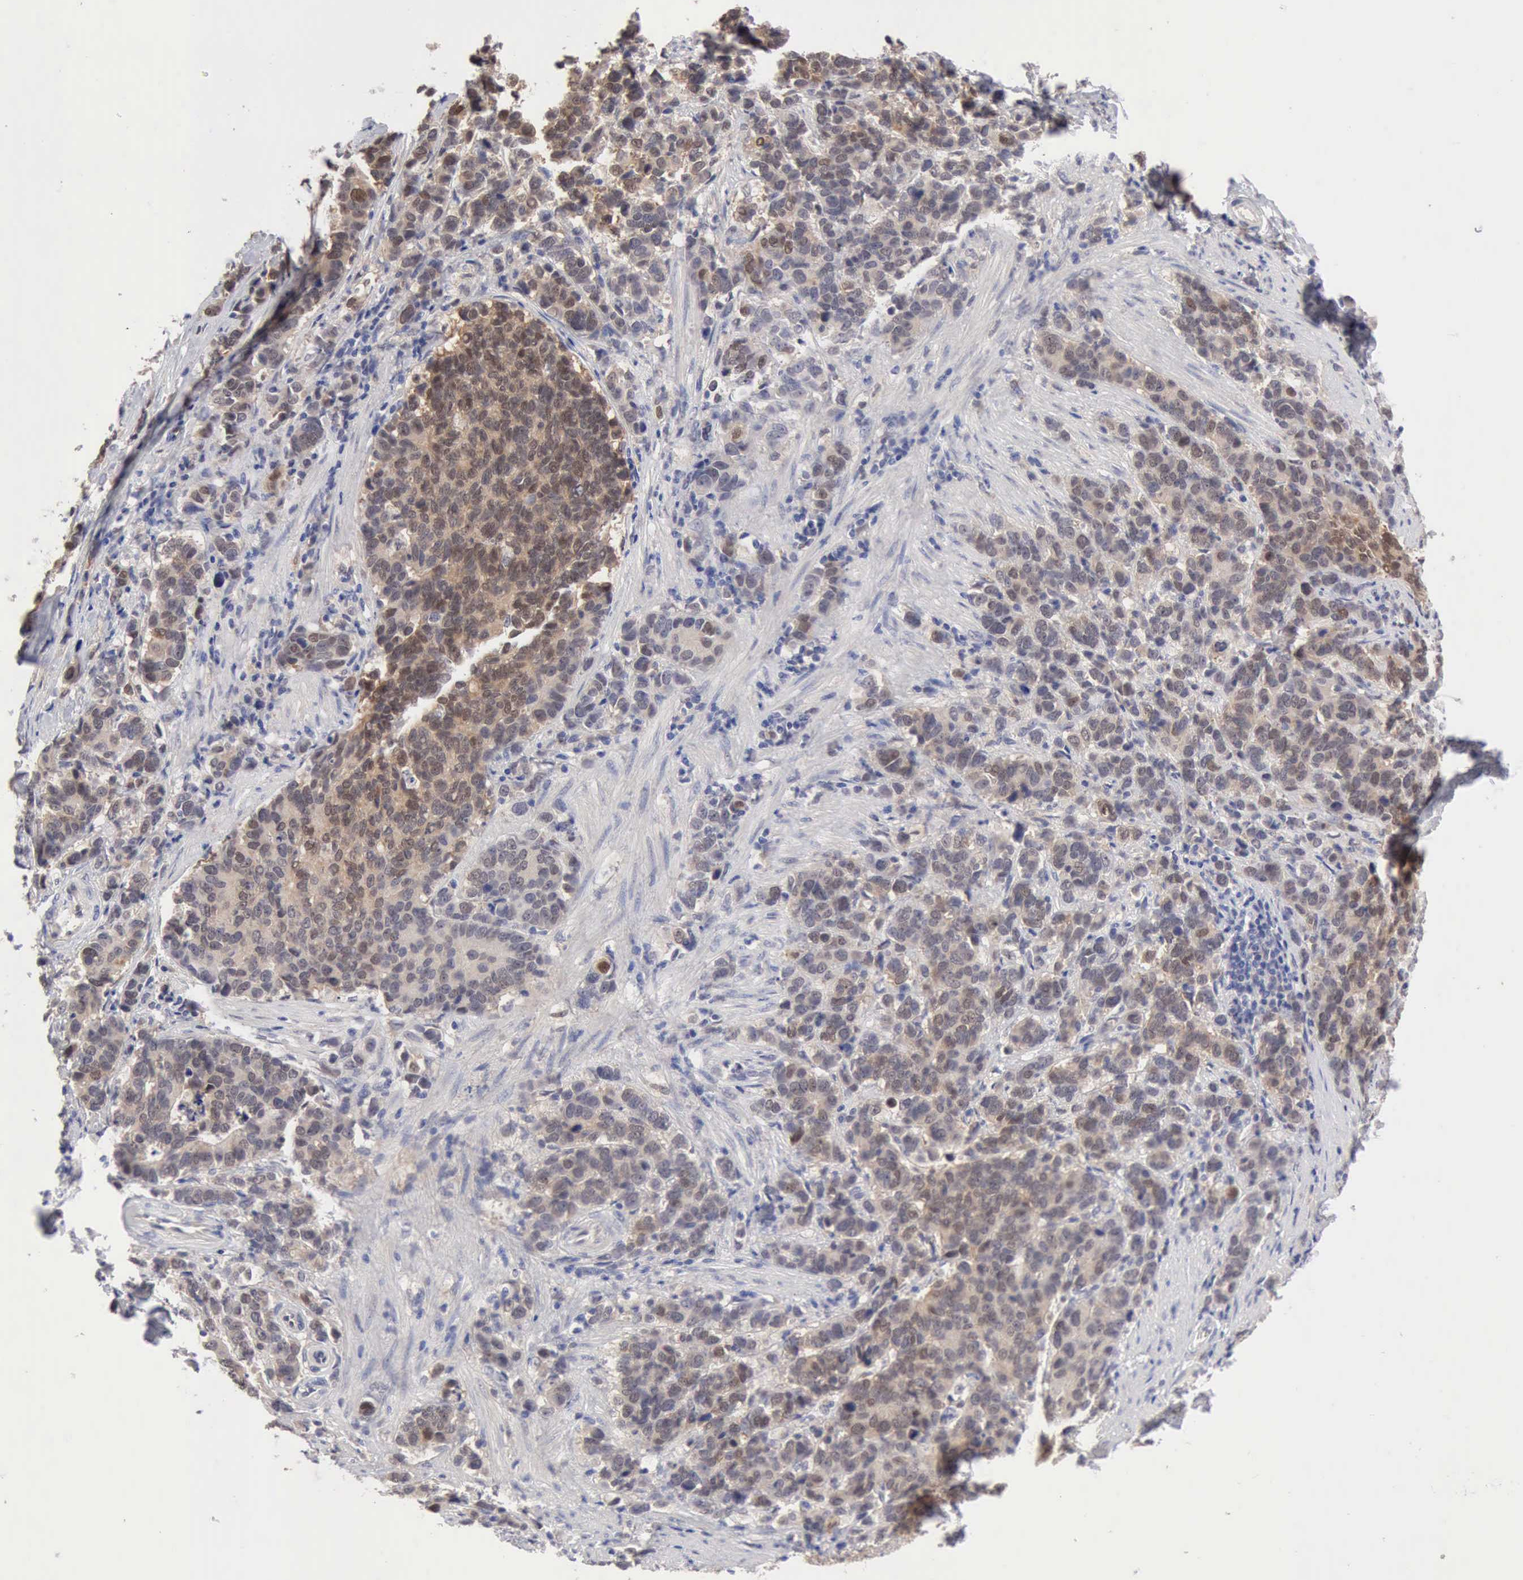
{"staining": {"intensity": "weak", "quantity": "25%-75%", "location": "cytoplasmic/membranous"}, "tissue": "stomach cancer", "cell_type": "Tumor cells", "image_type": "cancer", "snomed": [{"axis": "morphology", "description": "Adenocarcinoma, NOS"}, {"axis": "topography", "description": "Stomach, upper"}], "caption": "Protein positivity by immunohistochemistry demonstrates weak cytoplasmic/membranous positivity in approximately 25%-75% of tumor cells in stomach cancer.", "gene": "PTGR2", "patient": {"sex": "male", "age": 71}}